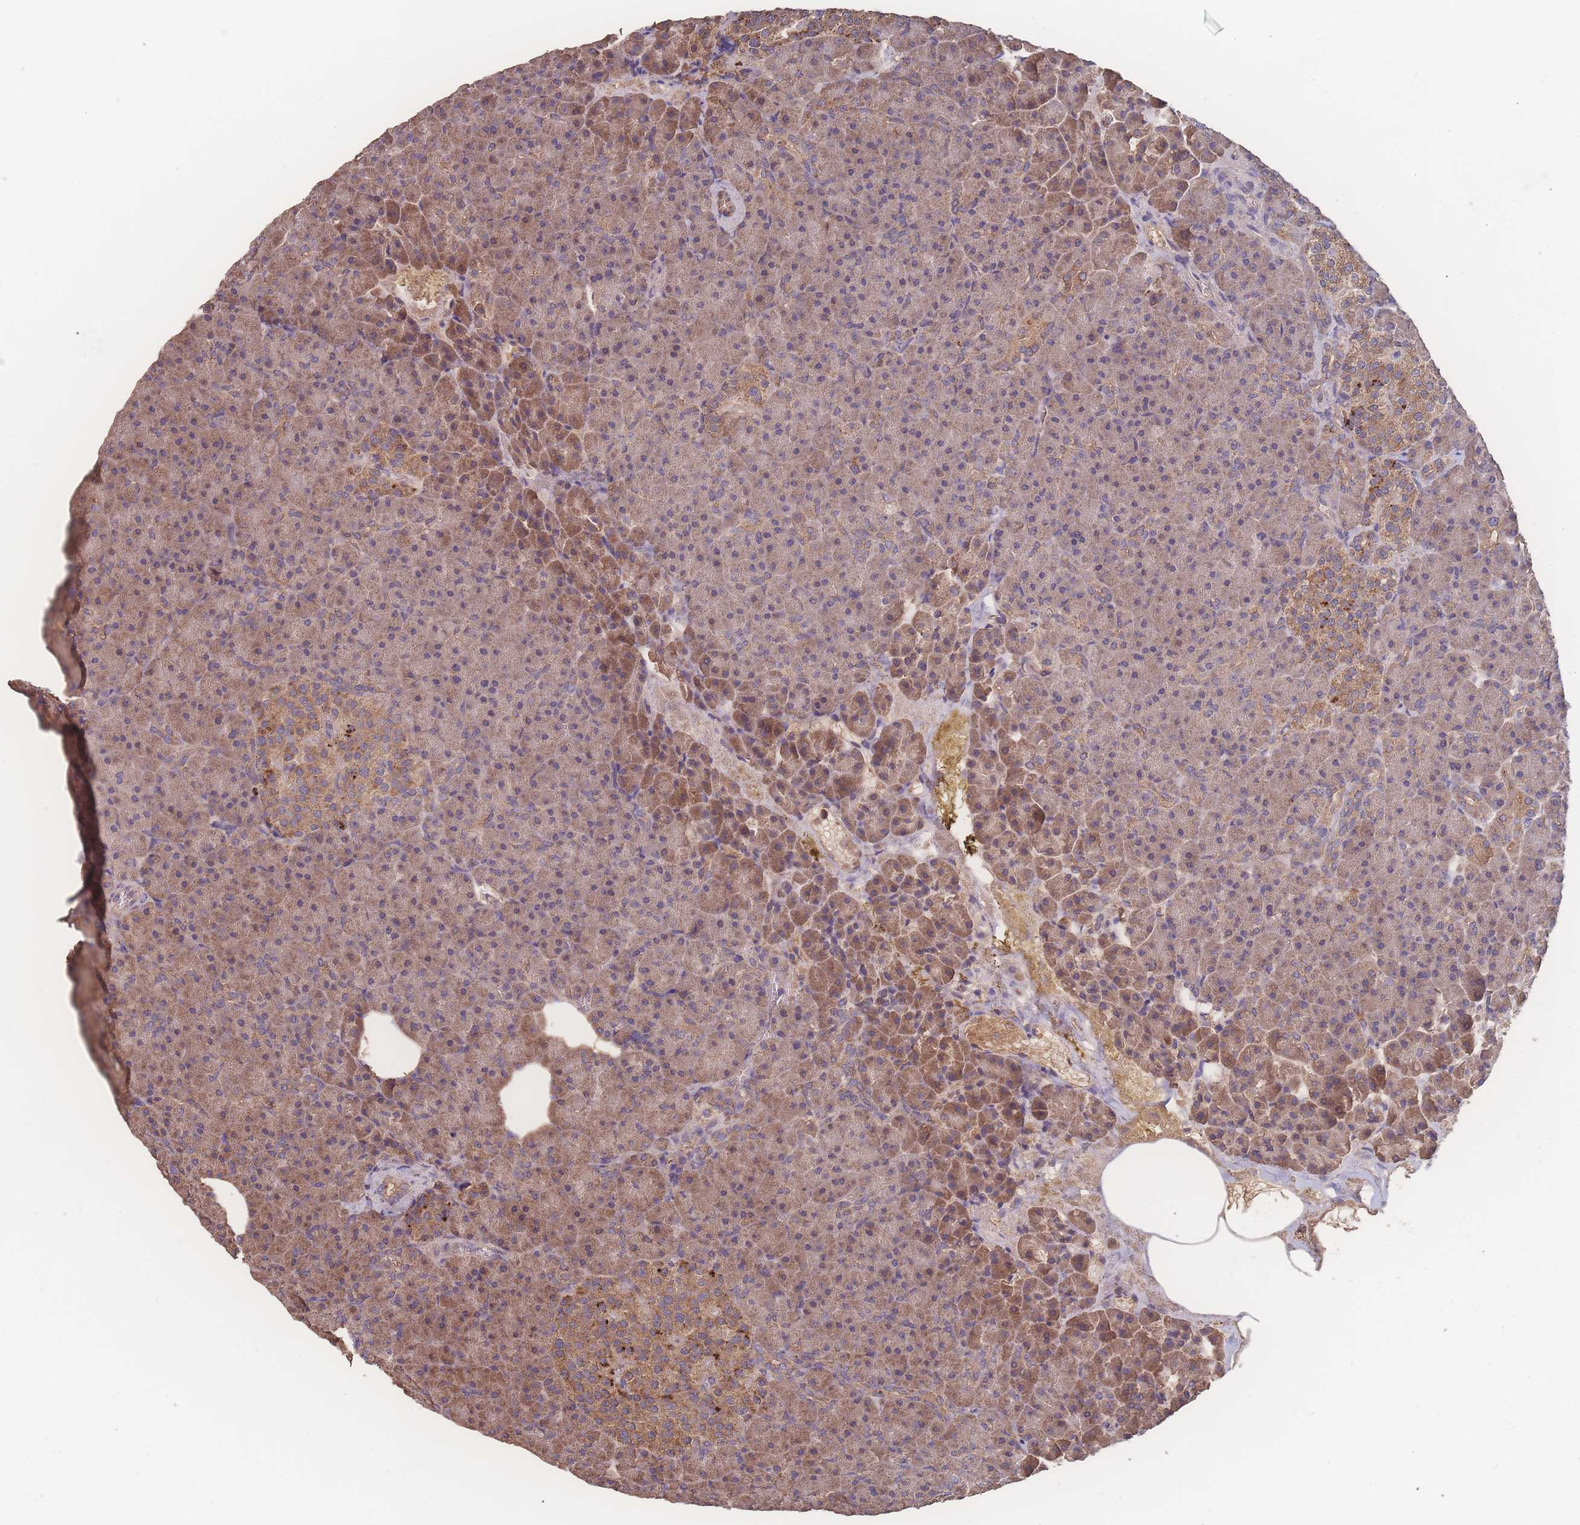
{"staining": {"intensity": "moderate", "quantity": "25%-75%", "location": "cytoplasmic/membranous"}, "tissue": "pancreas", "cell_type": "Exocrine glandular cells", "image_type": "normal", "snomed": [{"axis": "morphology", "description": "Normal tissue, NOS"}, {"axis": "topography", "description": "Pancreas"}], "caption": "Exocrine glandular cells show medium levels of moderate cytoplasmic/membranous positivity in approximately 25%-75% of cells in normal human pancreas.", "gene": "ATXN10", "patient": {"sex": "female", "age": 74}}